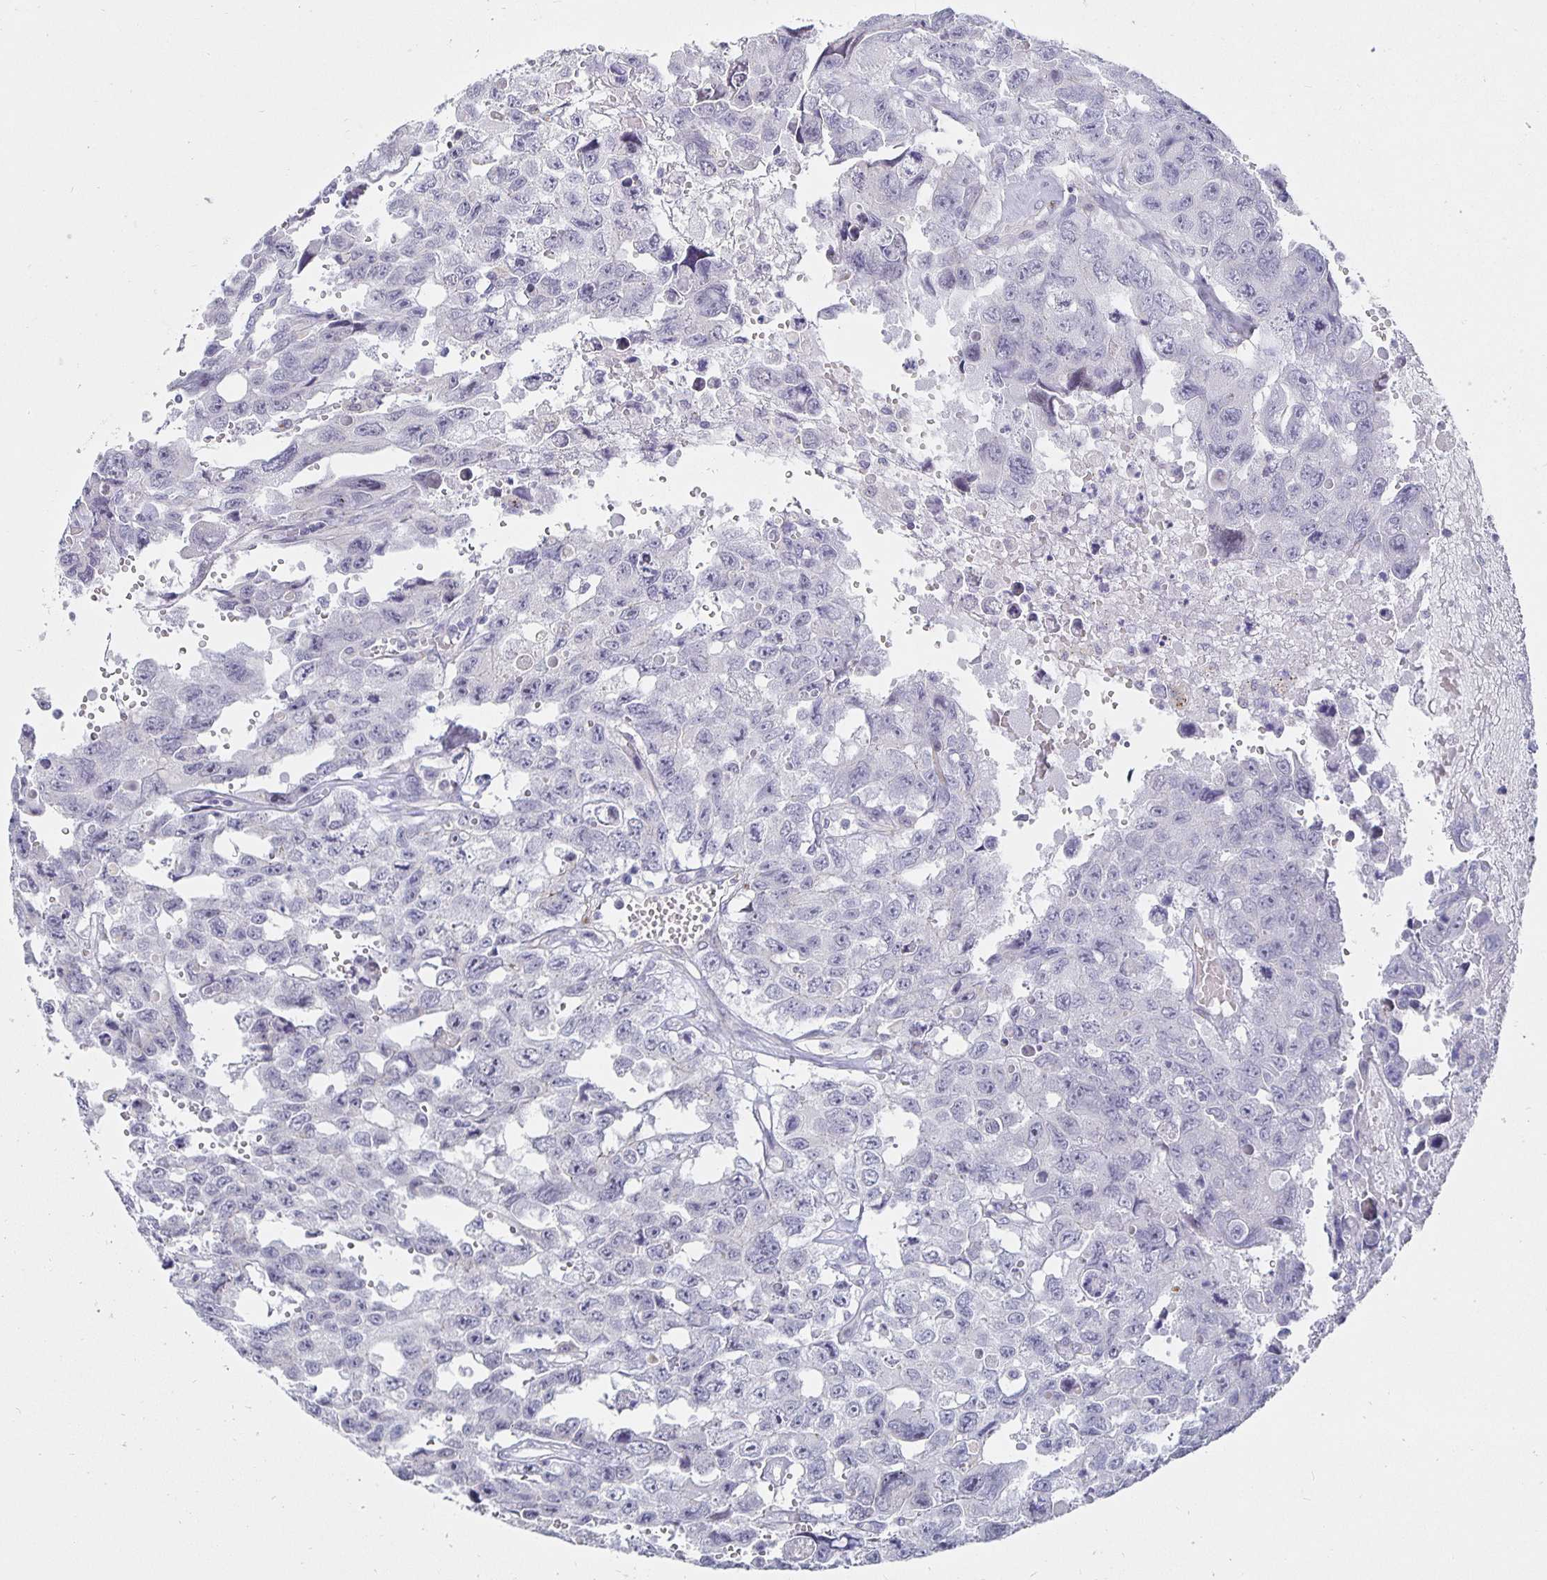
{"staining": {"intensity": "negative", "quantity": "none", "location": "none"}, "tissue": "testis cancer", "cell_type": "Tumor cells", "image_type": "cancer", "snomed": [{"axis": "morphology", "description": "Seminoma, NOS"}, {"axis": "topography", "description": "Testis"}], "caption": "An immunohistochemistry photomicrograph of testis seminoma is shown. There is no staining in tumor cells of testis seminoma.", "gene": "S100G", "patient": {"sex": "male", "age": 26}}